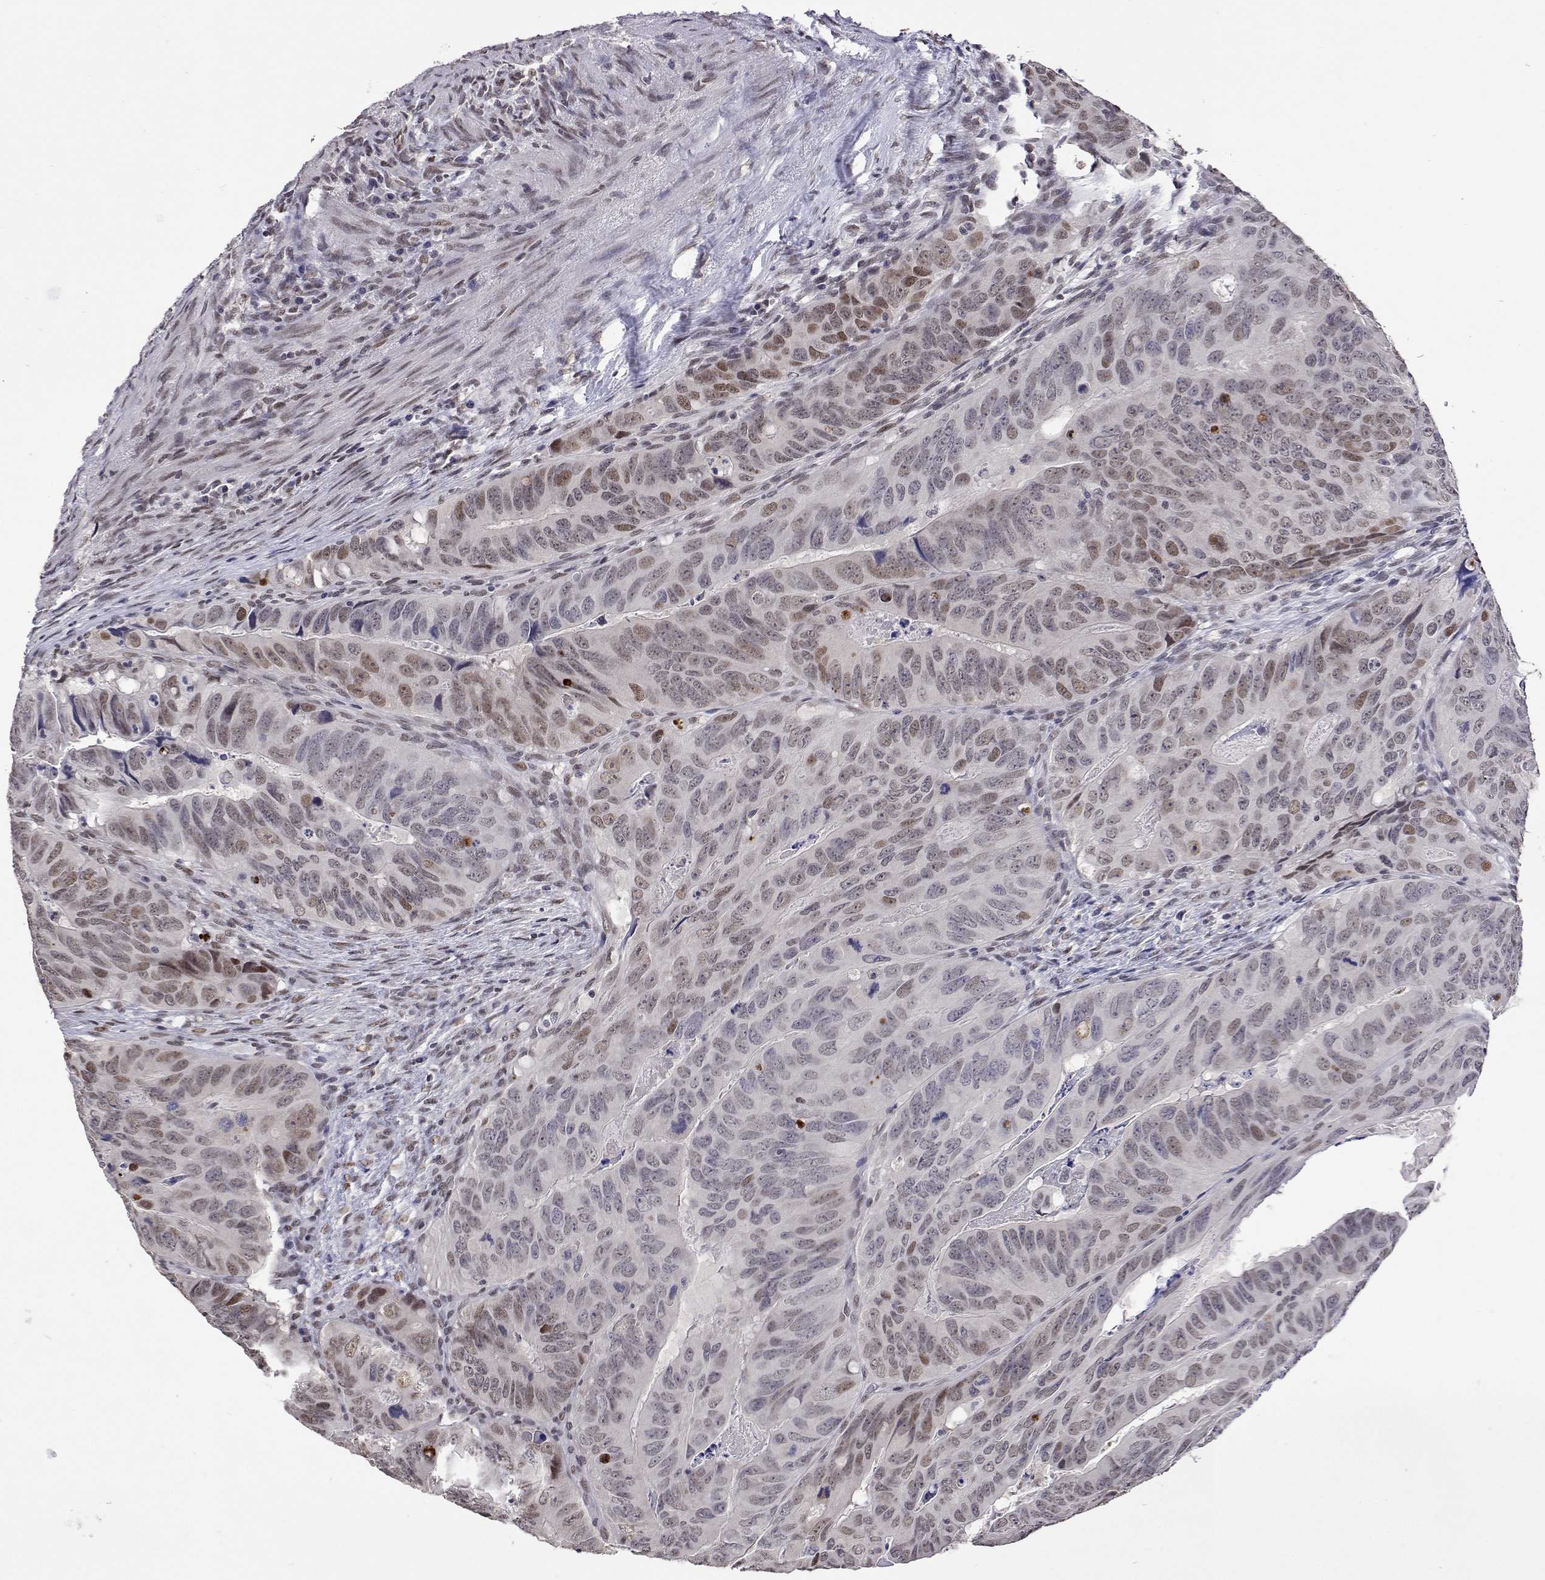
{"staining": {"intensity": "weak", "quantity": "25%-75%", "location": "nuclear"}, "tissue": "colorectal cancer", "cell_type": "Tumor cells", "image_type": "cancer", "snomed": [{"axis": "morphology", "description": "Adenocarcinoma, NOS"}, {"axis": "topography", "description": "Colon"}], "caption": "Colorectal cancer (adenocarcinoma) stained for a protein (brown) displays weak nuclear positive staining in approximately 25%-75% of tumor cells.", "gene": "HNRNPA0", "patient": {"sex": "male", "age": 79}}